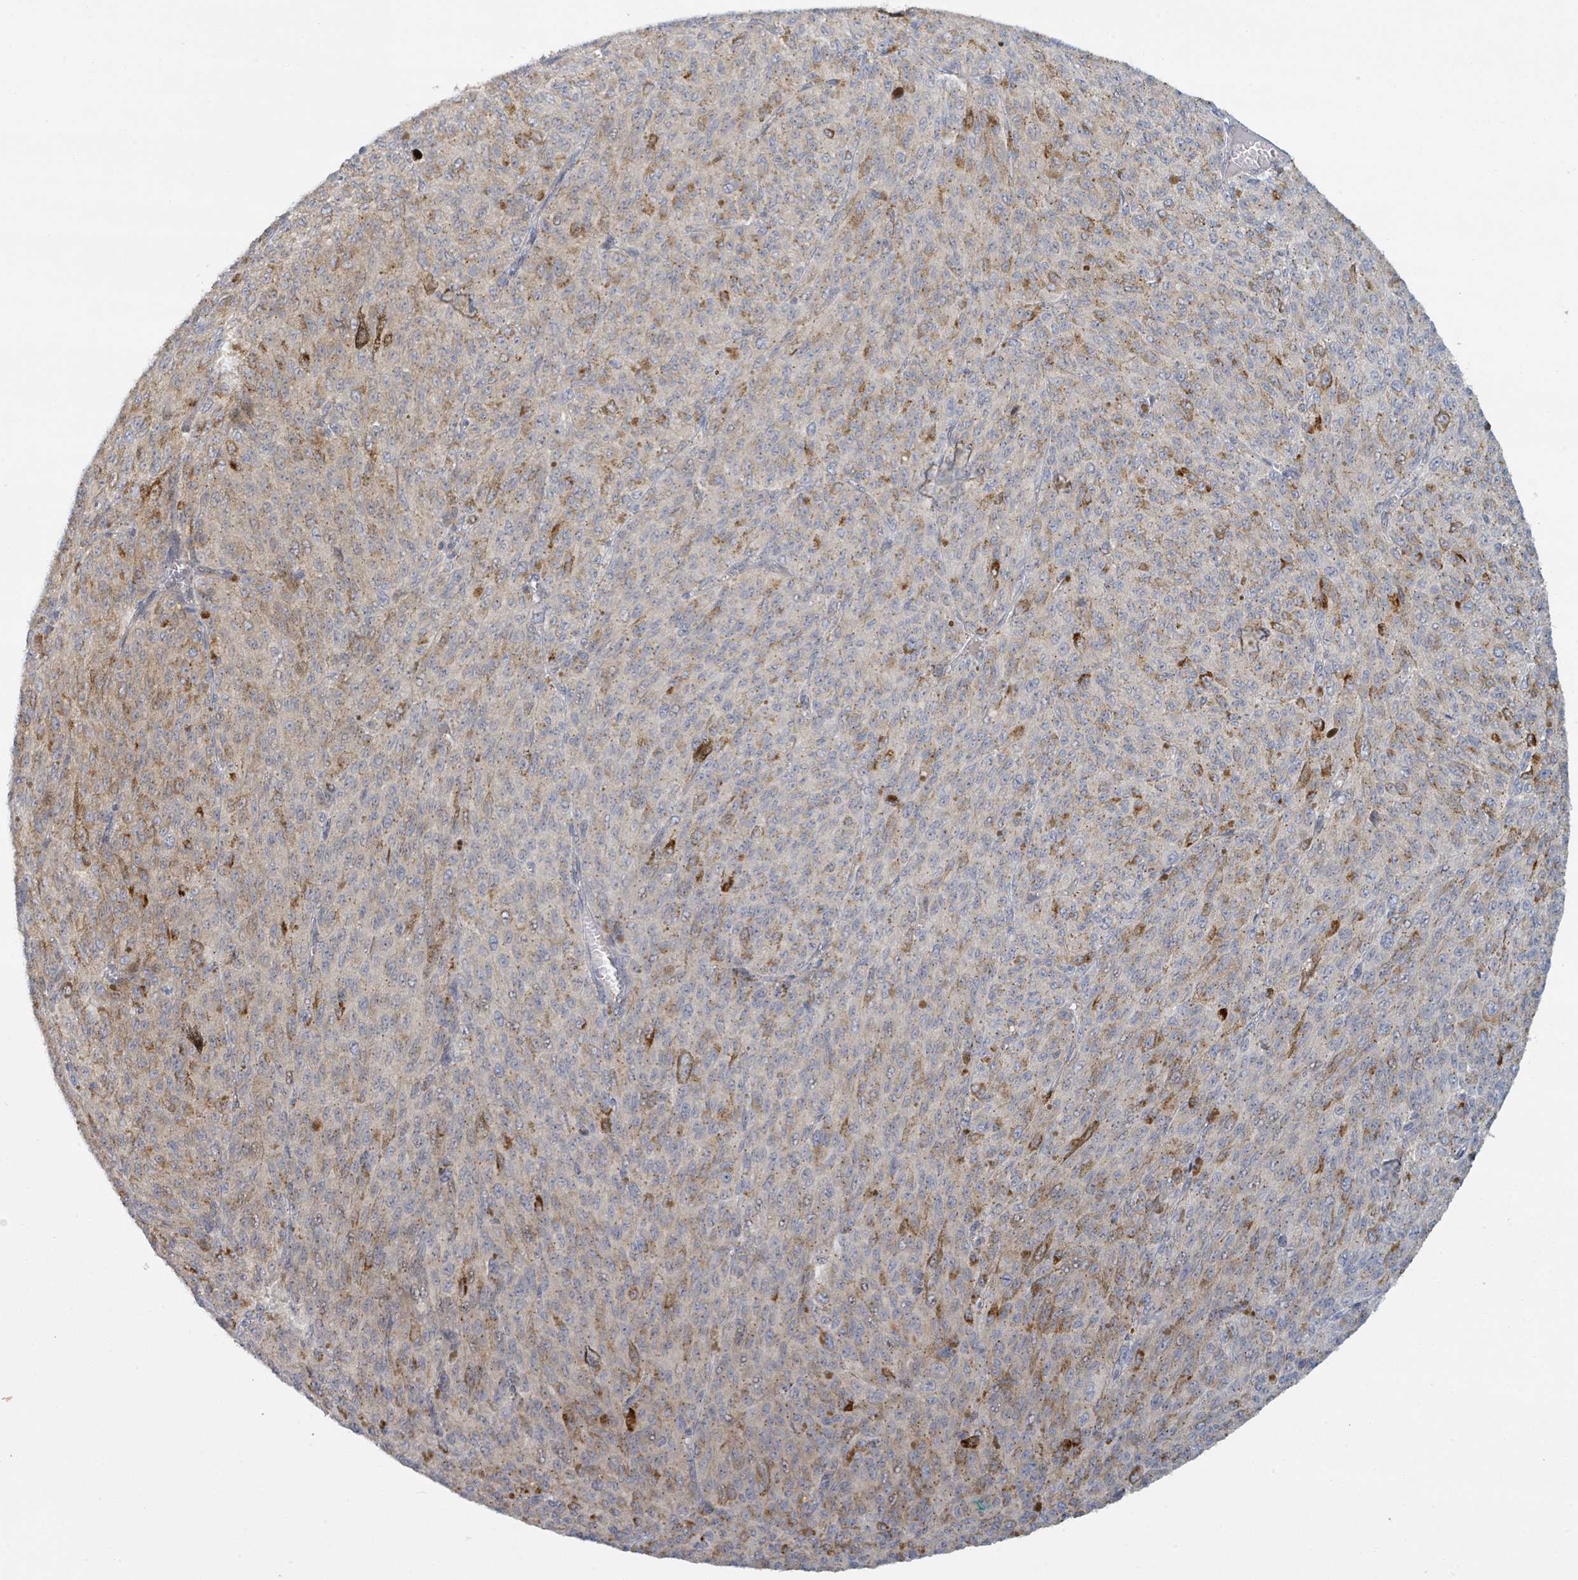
{"staining": {"intensity": "strong", "quantity": "<25%", "location": "cytoplasmic/membranous"}, "tissue": "melanoma", "cell_type": "Tumor cells", "image_type": "cancer", "snomed": [{"axis": "morphology", "description": "Malignant melanoma, NOS"}, {"axis": "topography", "description": "Skin"}], "caption": "High-magnification brightfield microscopy of melanoma stained with DAB (3,3'-diaminobenzidine) (brown) and counterstained with hematoxylin (blue). tumor cells exhibit strong cytoplasmic/membranous positivity is present in approximately<25% of cells. The staining is performed using DAB brown chromogen to label protein expression. The nuclei are counter-stained blue using hematoxylin.", "gene": "COL5A3", "patient": {"sex": "female", "age": 52}}